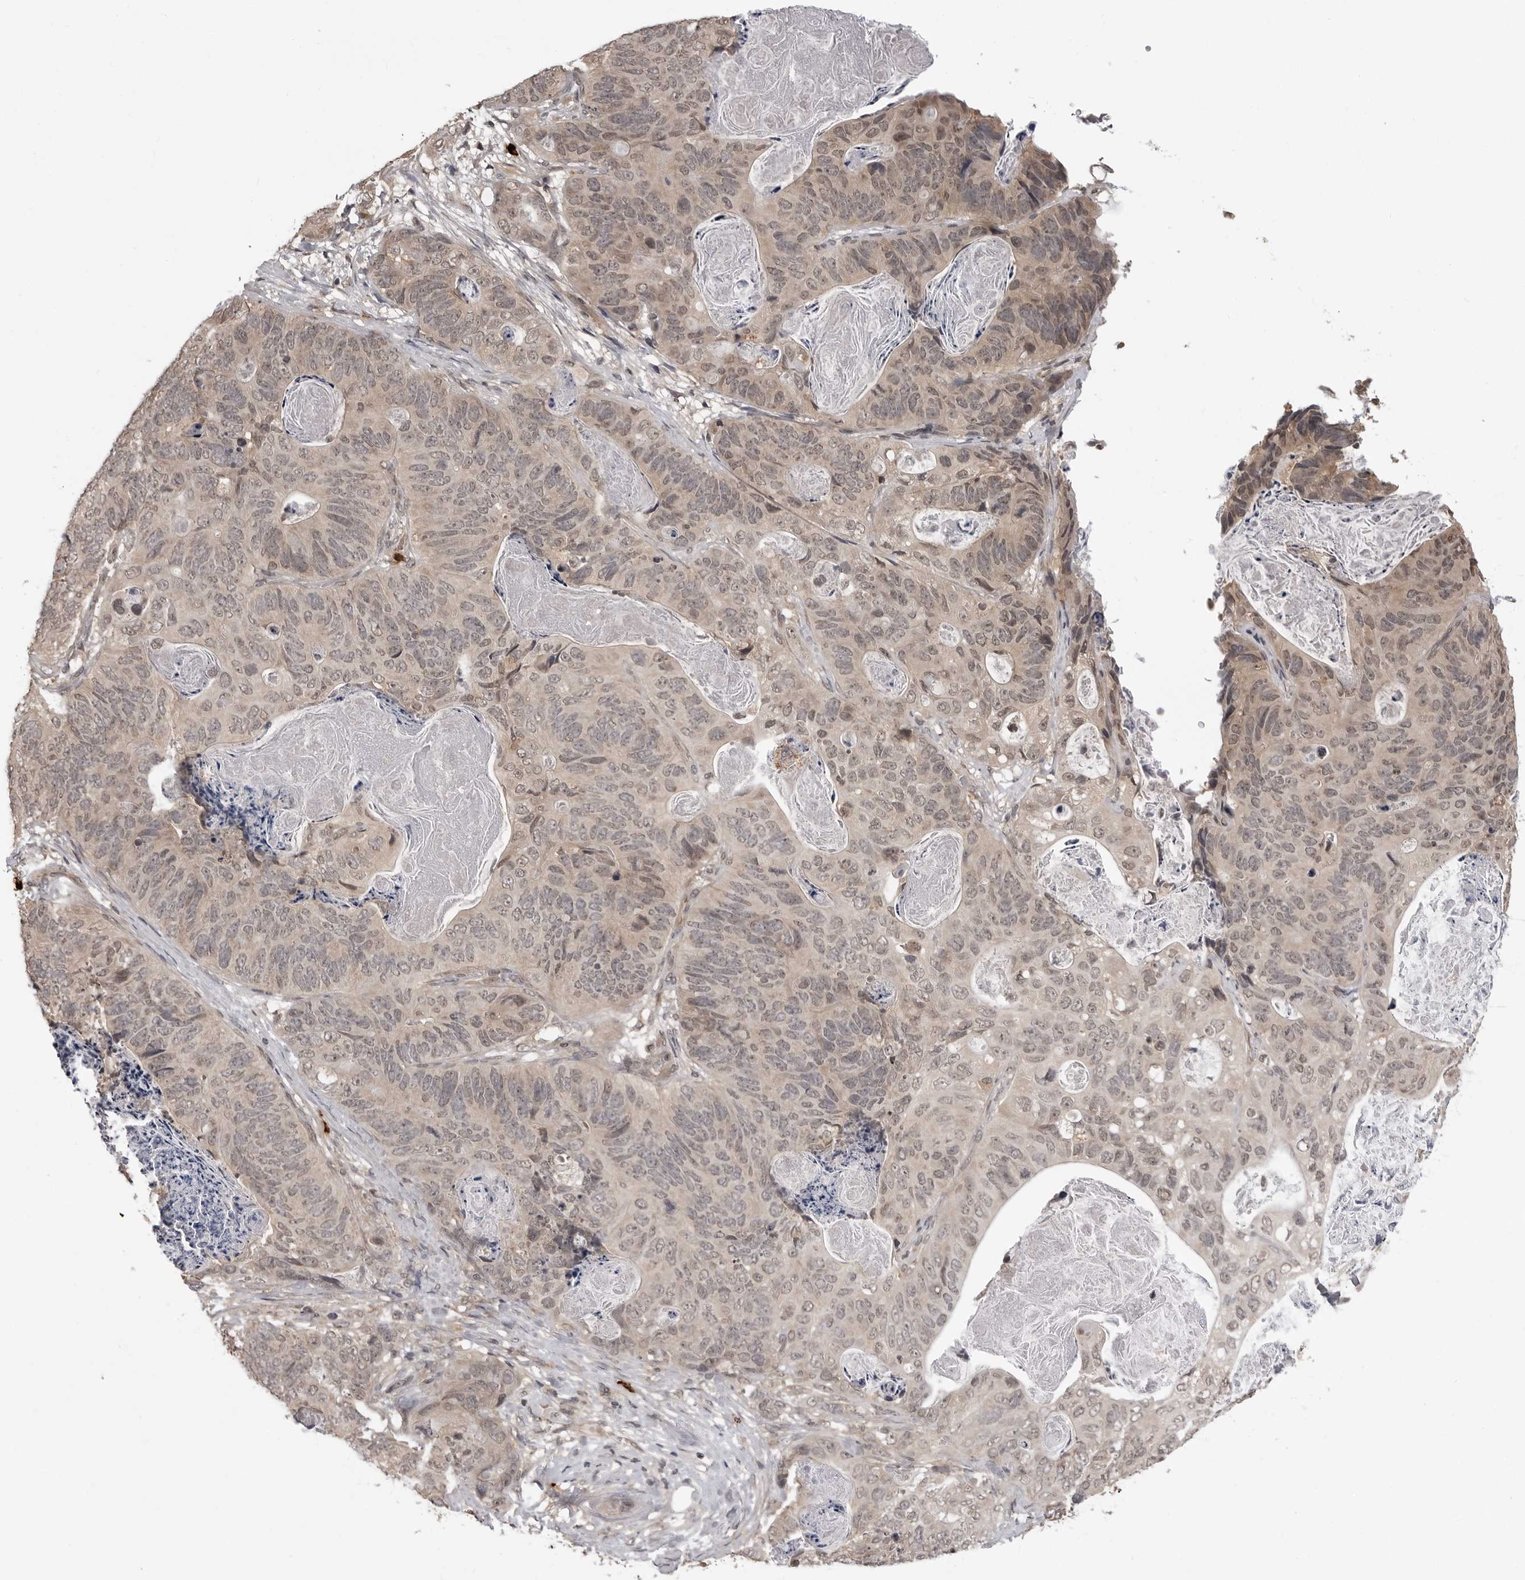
{"staining": {"intensity": "weak", "quantity": "25%-75%", "location": "cytoplasmic/membranous,nuclear"}, "tissue": "stomach cancer", "cell_type": "Tumor cells", "image_type": "cancer", "snomed": [{"axis": "morphology", "description": "Normal tissue, NOS"}, {"axis": "morphology", "description": "Adenocarcinoma, NOS"}, {"axis": "topography", "description": "Stomach"}], "caption": "Stomach cancer tissue shows weak cytoplasmic/membranous and nuclear positivity in about 25%-75% of tumor cells Immunohistochemistry (ihc) stains the protein in brown and the nuclei are stained blue.", "gene": "IL24", "patient": {"sex": "female", "age": 89}}